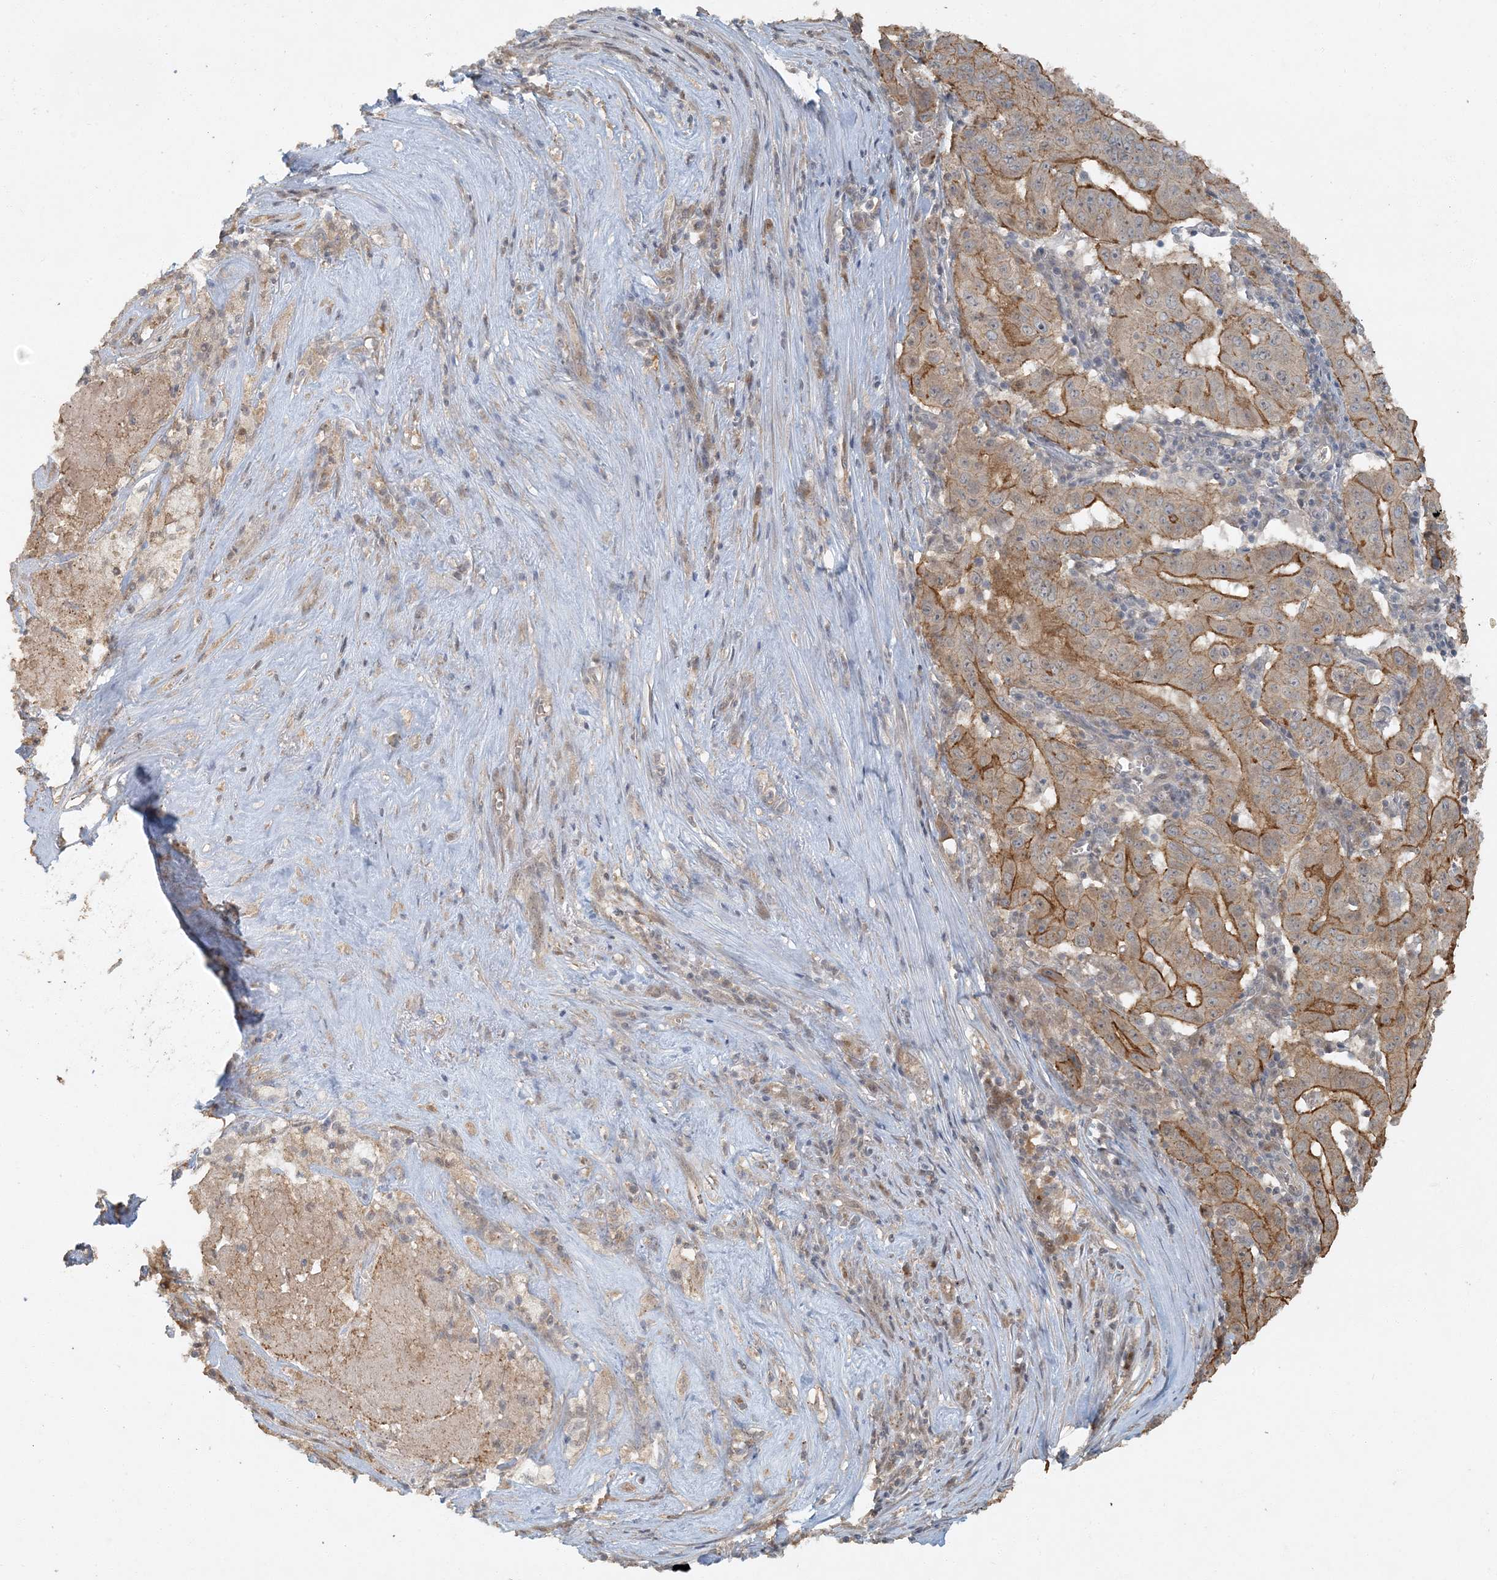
{"staining": {"intensity": "moderate", "quantity": ">75%", "location": "cytoplasmic/membranous"}, "tissue": "pancreatic cancer", "cell_type": "Tumor cells", "image_type": "cancer", "snomed": [{"axis": "morphology", "description": "Adenocarcinoma, NOS"}, {"axis": "topography", "description": "Pancreas"}], "caption": "Human pancreatic cancer stained for a protein (brown) reveals moderate cytoplasmic/membranous positive staining in approximately >75% of tumor cells.", "gene": "AK9", "patient": {"sex": "male", "age": 63}}